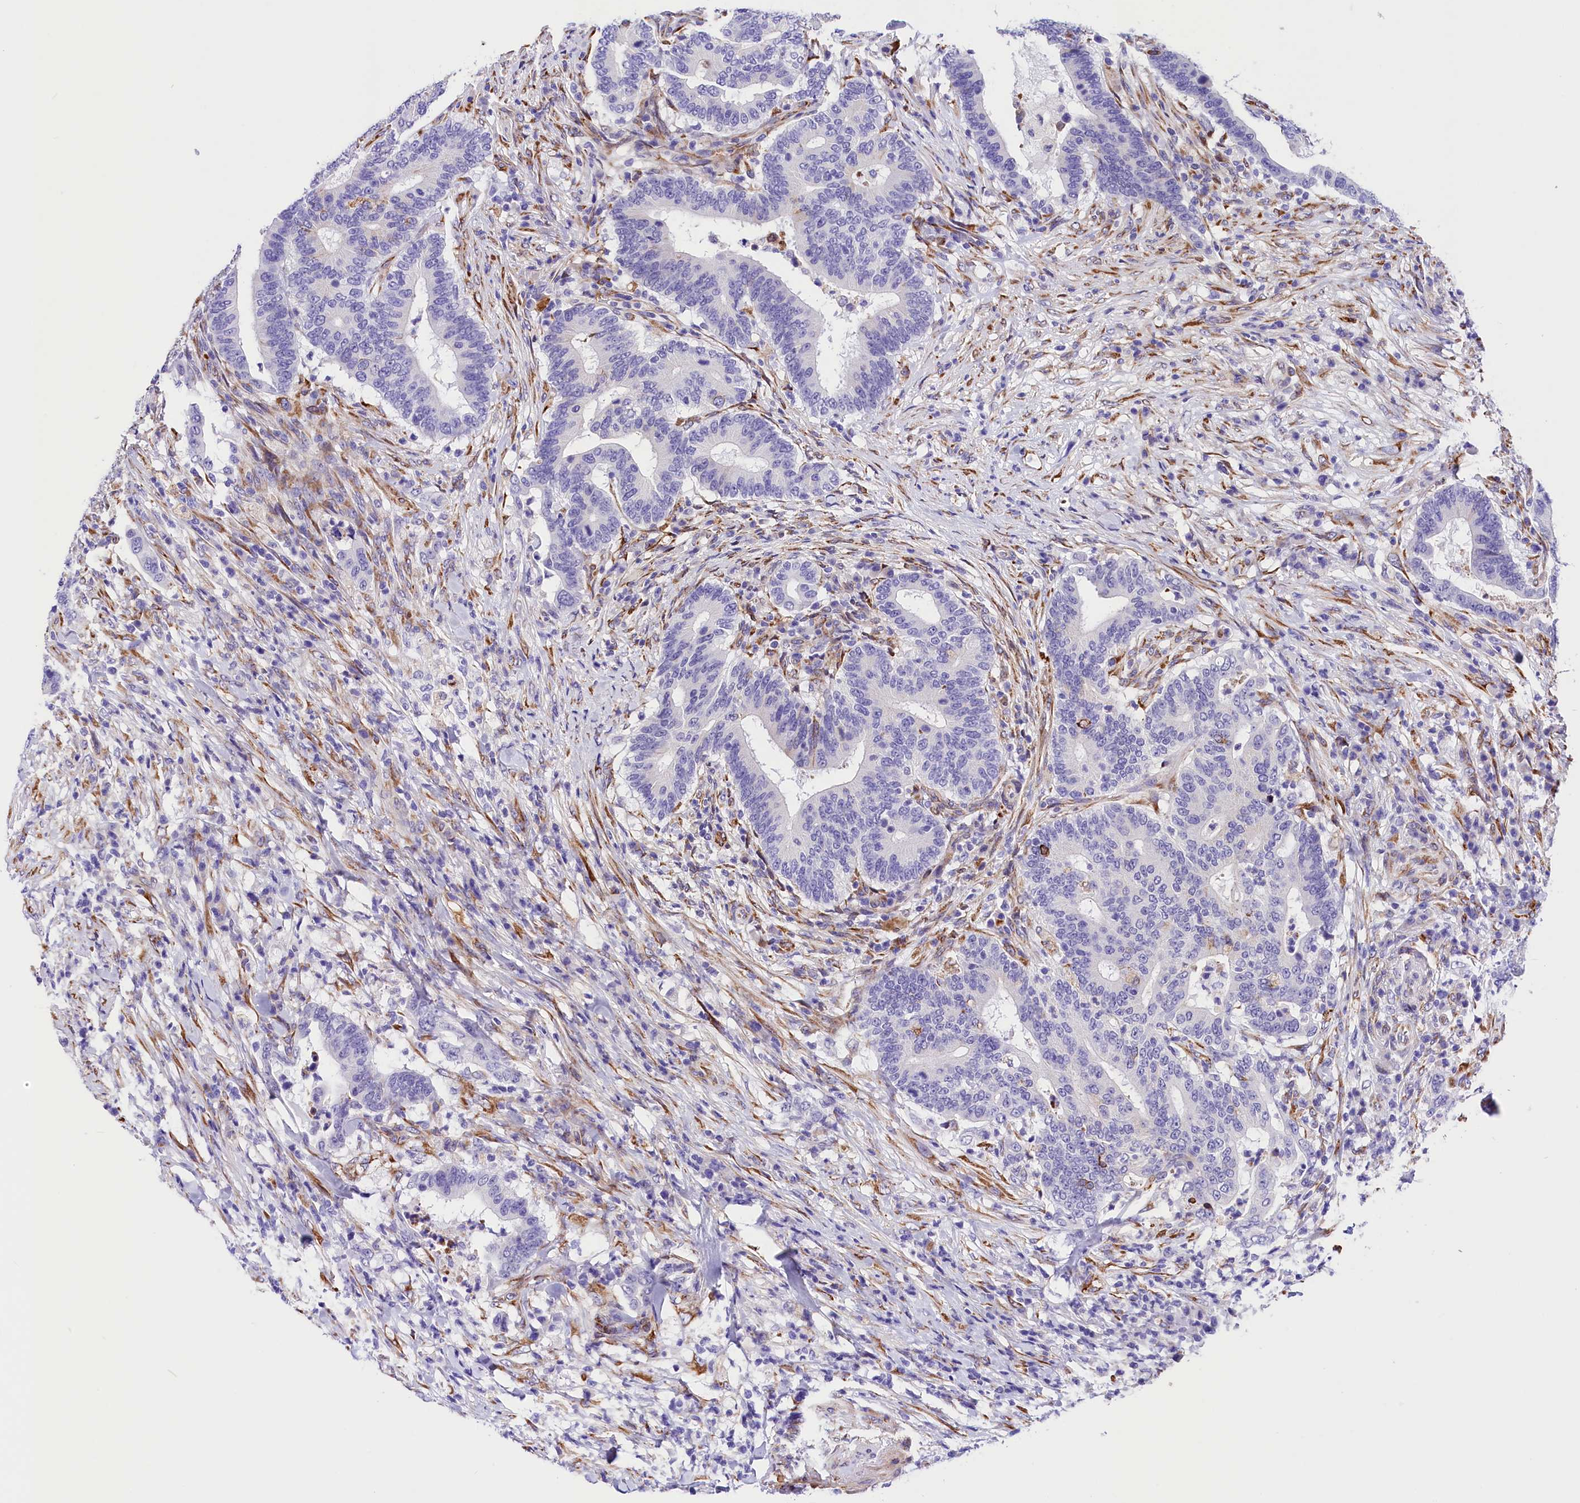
{"staining": {"intensity": "negative", "quantity": "none", "location": "none"}, "tissue": "colorectal cancer", "cell_type": "Tumor cells", "image_type": "cancer", "snomed": [{"axis": "morphology", "description": "Adenocarcinoma, NOS"}, {"axis": "topography", "description": "Colon"}], "caption": "Protein analysis of colorectal cancer (adenocarcinoma) demonstrates no significant staining in tumor cells.", "gene": "ITGA1", "patient": {"sex": "female", "age": 66}}